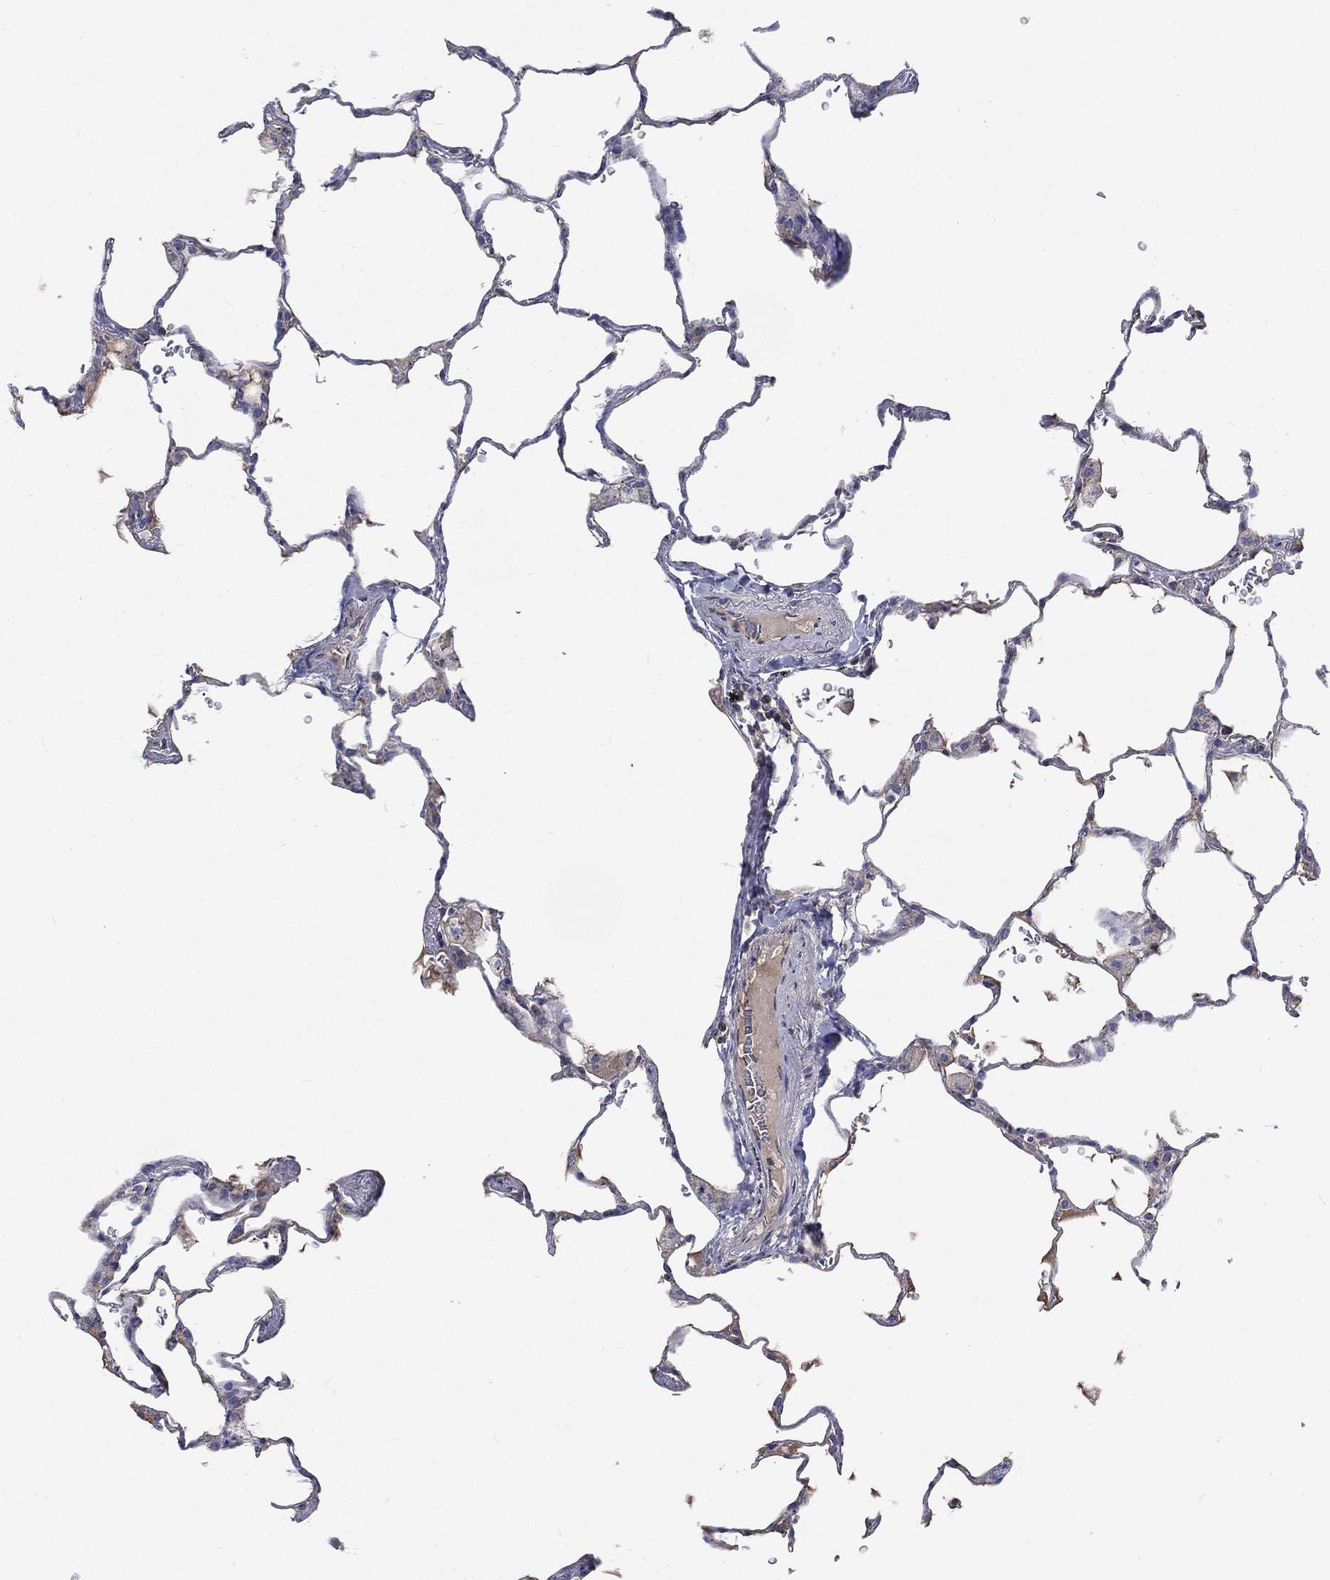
{"staining": {"intensity": "negative", "quantity": "none", "location": "none"}, "tissue": "lung", "cell_type": "Alveolar cells", "image_type": "normal", "snomed": [{"axis": "morphology", "description": "Normal tissue, NOS"}, {"axis": "morphology", "description": "Adenocarcinoma, metastatic, NOS"}, {"axis": "topography", "description": "Lung"}], "caption": "Alveolar cells show no significant staining in benign lung. (DAB immunohistochemistry (IHC), high magnification).", "gene": "CROCC", "patient": {"sex": "male", "age": 45}}